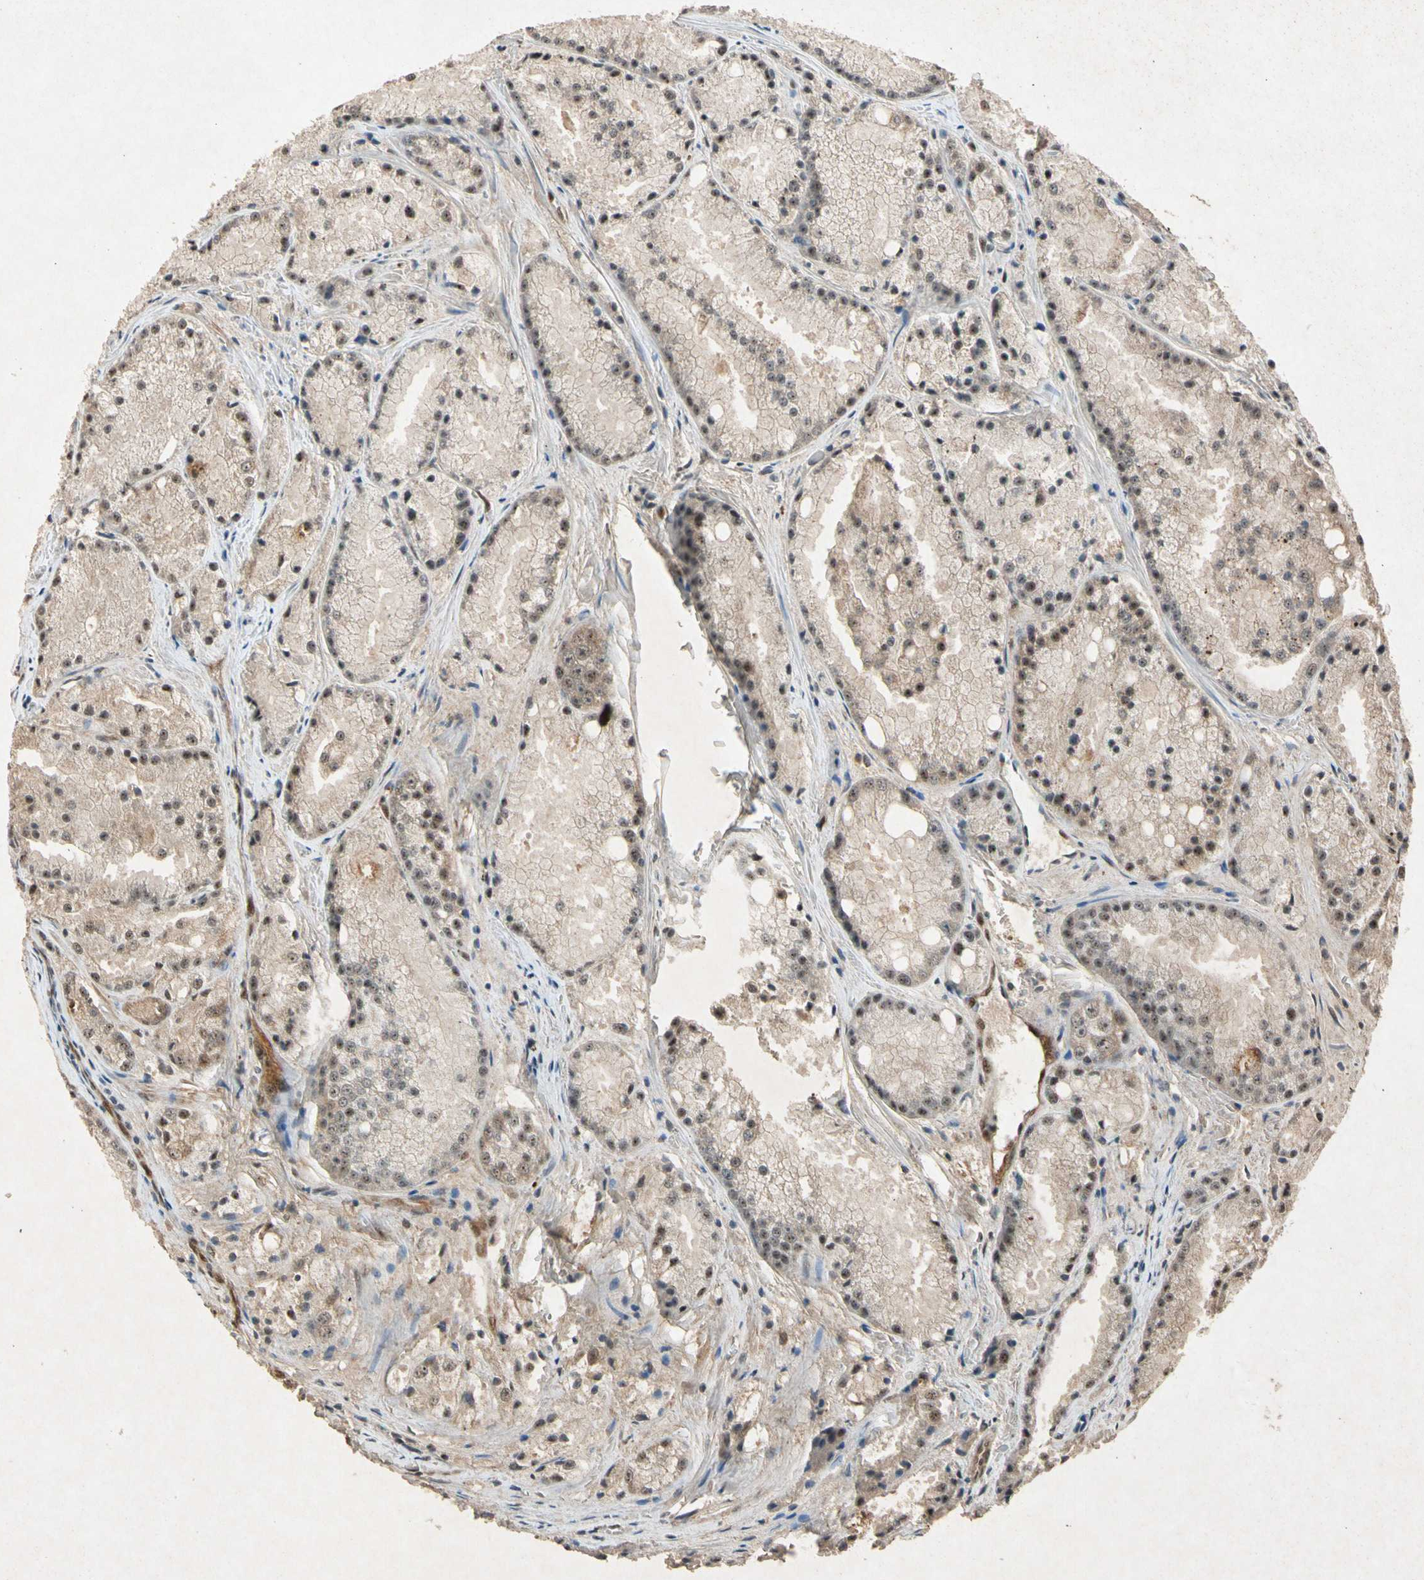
{"staining": {"intensity": "weak", "quantity": ">75%", "location": "nuclear"}, "tissue": "prostate cancer", "cell_type": "Tumor cells", "image_type": "cancer", "snomed": [{"axis": "morphology", "description": "Adenocarcinoma, Low grade"}, {"axis": "topography", "description": "Prostate"}], "caption": "High-magnification brightfield microscopy of low-grade adenocarcinoma (prostate) stained with DAB (brown) and counterstained with hematoxylin (blue). tumor cells exhibit weak nuclear staining is identified in about>75% of cells. Using DAB (brown) and hematoxylin (blue) stains, captured at high magnification using brightfield microscopy.", "gene": "PML", "patient": {"sex": "male", "age": 64}}